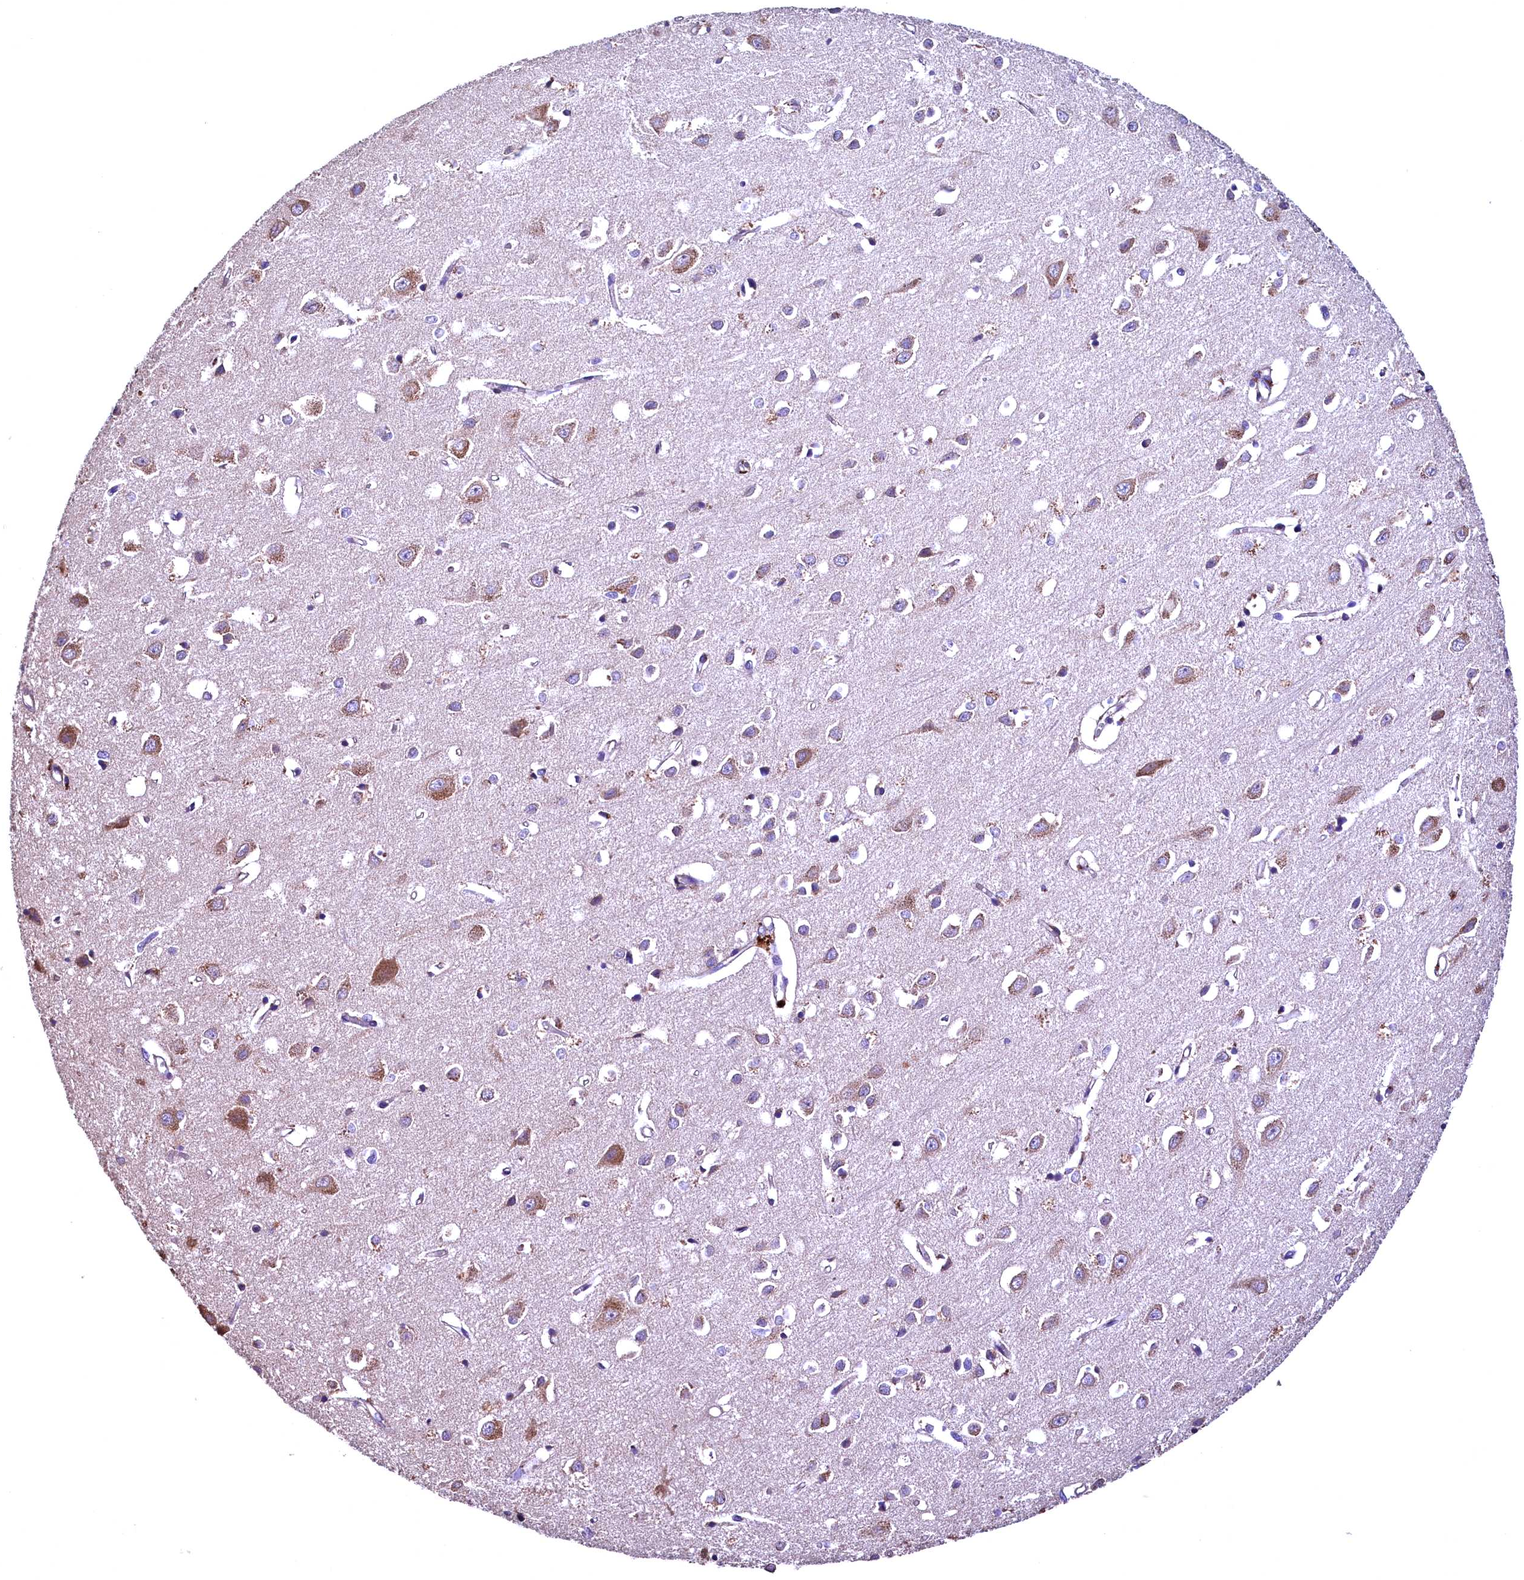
{"staining": {"intensity": "negative", "quantity": "none", "location": "none"}, "tissue": "cerebral cortex", "cell_type": "Endothelial cells", "image_type": "normal", "snomed": [{"axis": "morphology", "description": "Normal tissue, NOS"}, {"axis": "topography", "description": "Cerebral cortex"}], "caption": "The image demonstrates no staining of endothelial cells in normal cerebral cortex.", "gene": "ENKD1", "patient": {"sex": "female", "age": 64}}